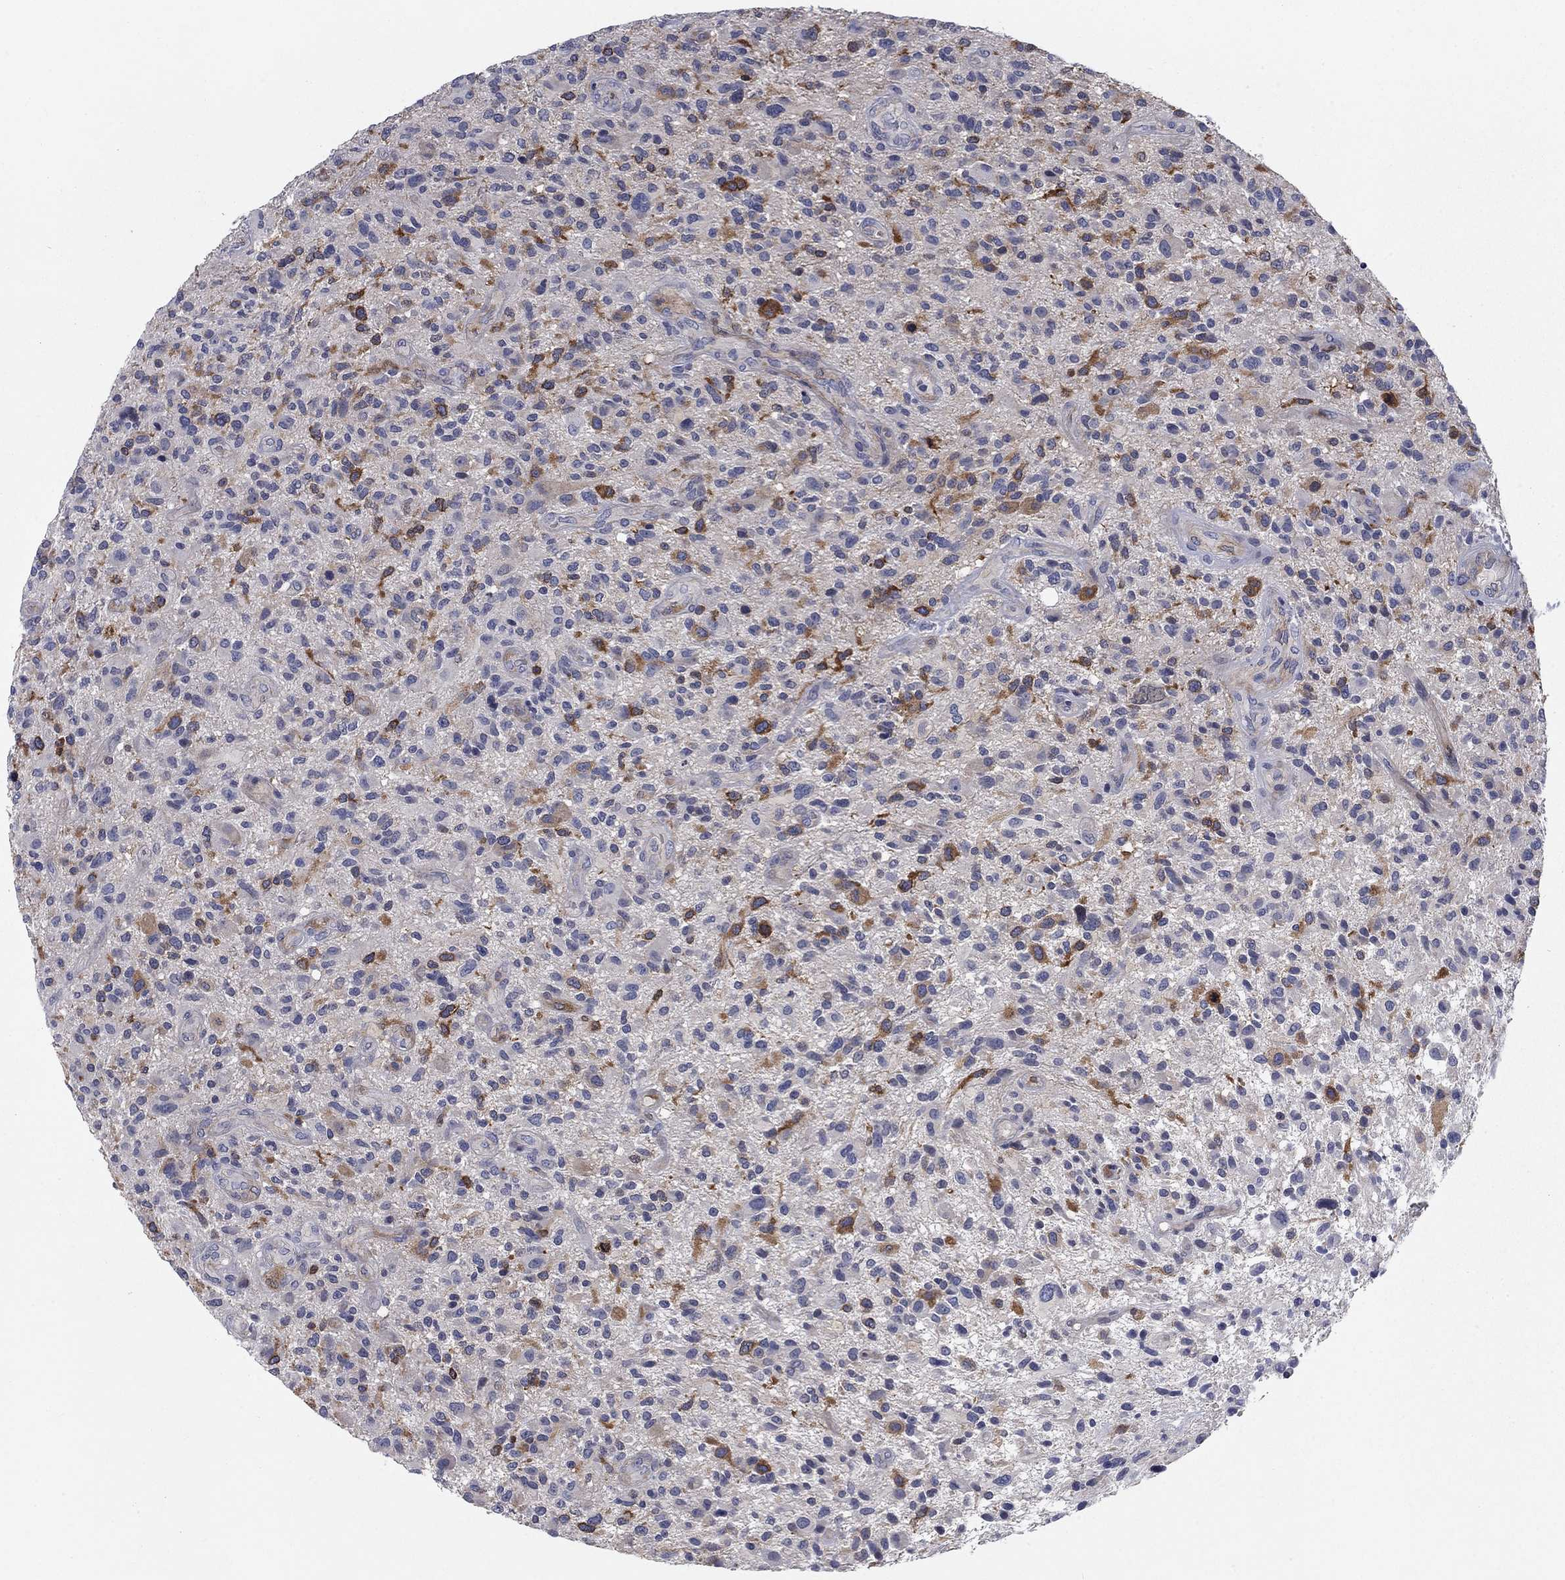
{"staining": {"intensity": "strong", "quantity": "<25%", "location": "cytoplasmic/membranous"}, "tissue": "glioma", "cell_type": "Tumor cells", "image_type": "cancer", "snomed": [{"axis": "morphology", "description": "Glioma, malignant, High grade"}, {"axis": "topography", "description": "Brain"}], "caption": "Protein staining of malignant glioma (high-grade) tissue demonstrates strong cytoplasmic/membranous expression in approximately <25% of tumor cells. The protein of interest is stained brown, and the nuclei are stained in blue (DAB IHC with brightfield microscopy, high magnification).", "gene": "KIF15", "patient": {"sex": "male", "age": 47}}